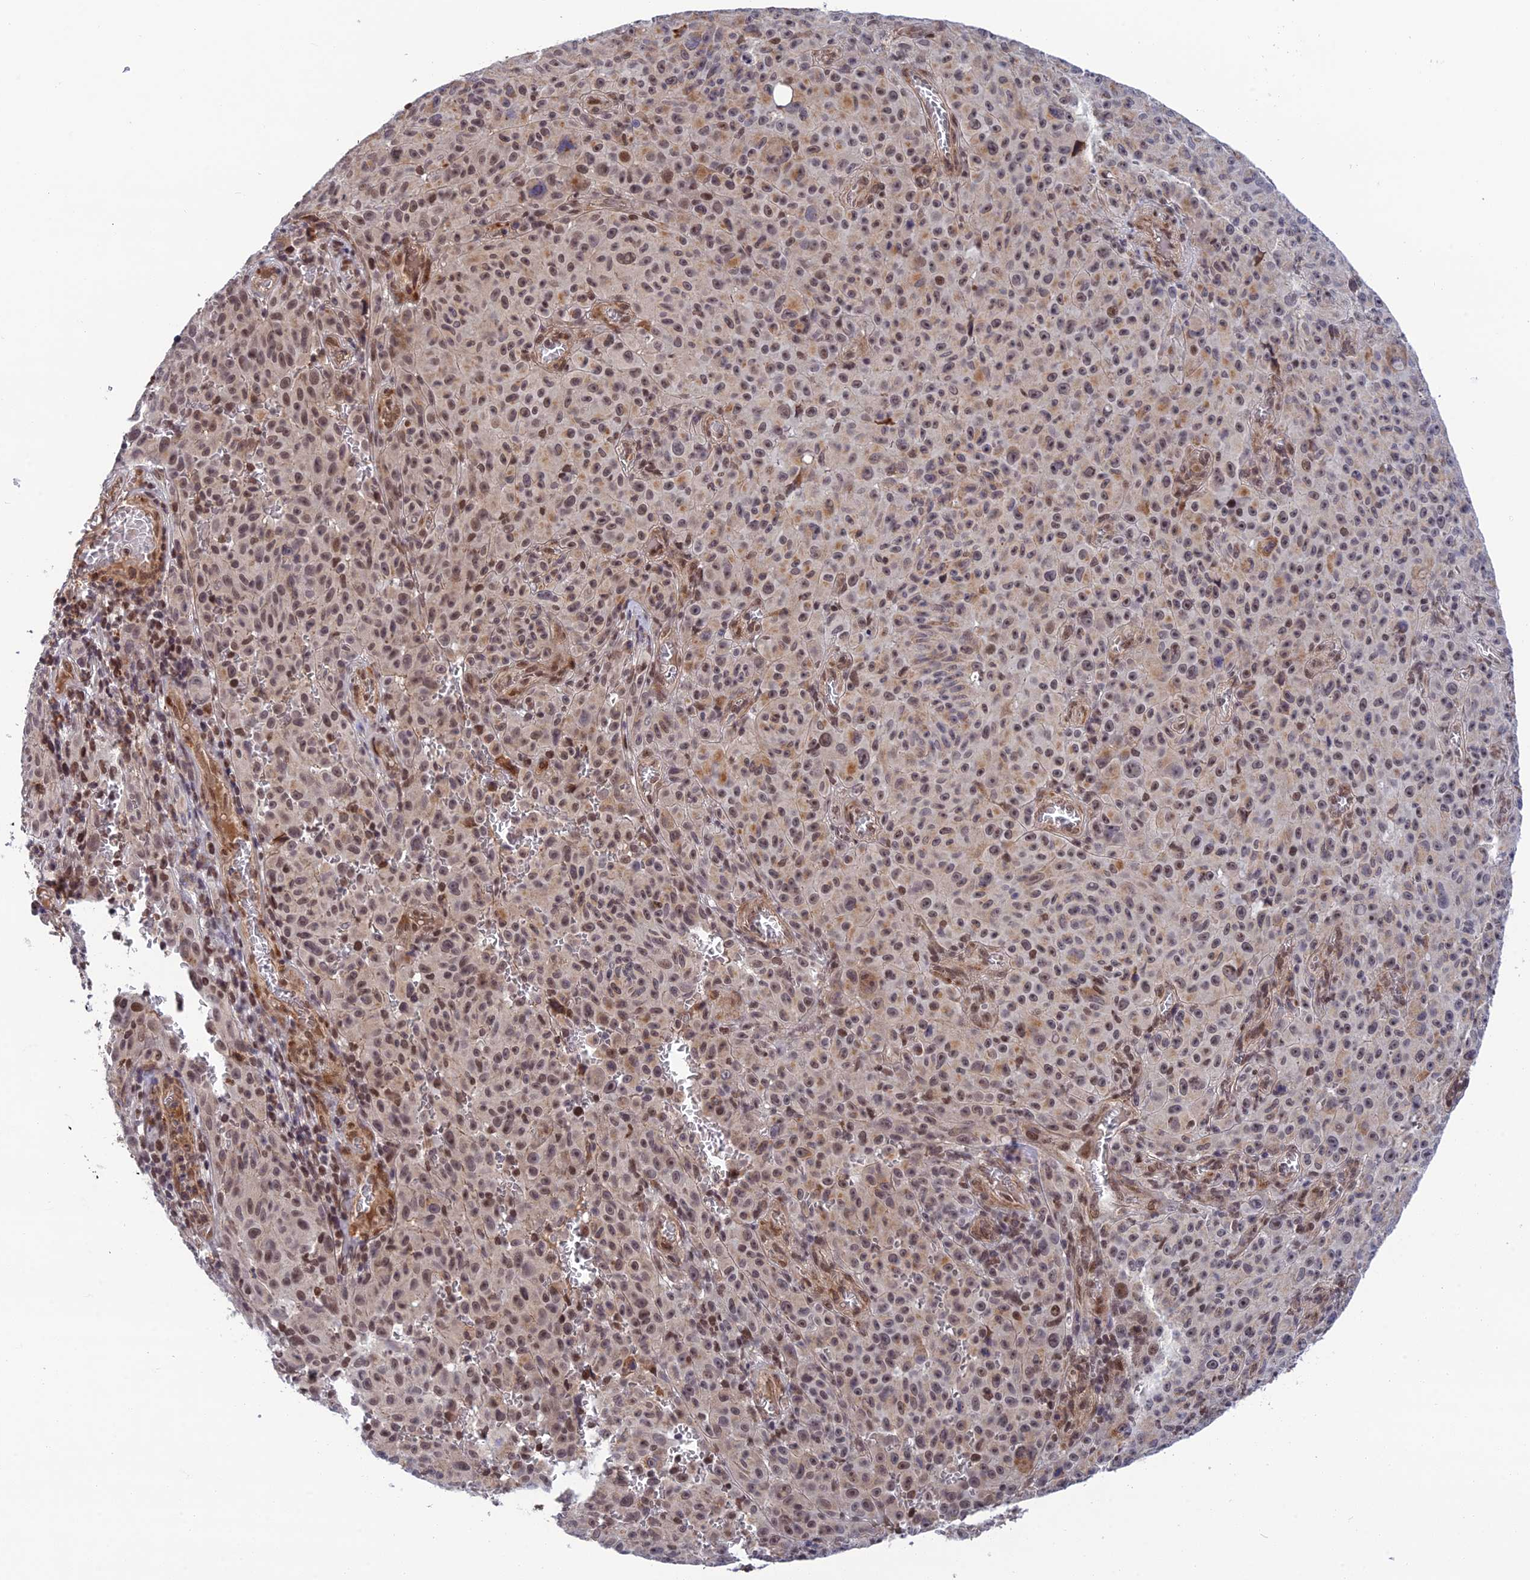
{"staining": {"intensity": "moderate", "quantity": ">75%", "location": "nuclear"}, "tissue": "melanoma", "cell_type": "Tumor cells", "image_type": "cancer", "snomed": [{"axis": "morphology", "description": "Malignant melanoma, NOS"}, {"axis": "topography", "description": "Skin"}], "caption": "Moderate nuclear protein staining is appreciated in approximately >75% of tumor cells in malignant melanoma.", "gene": "REXO1", "patient": {"sex": "female", "age": 82}}